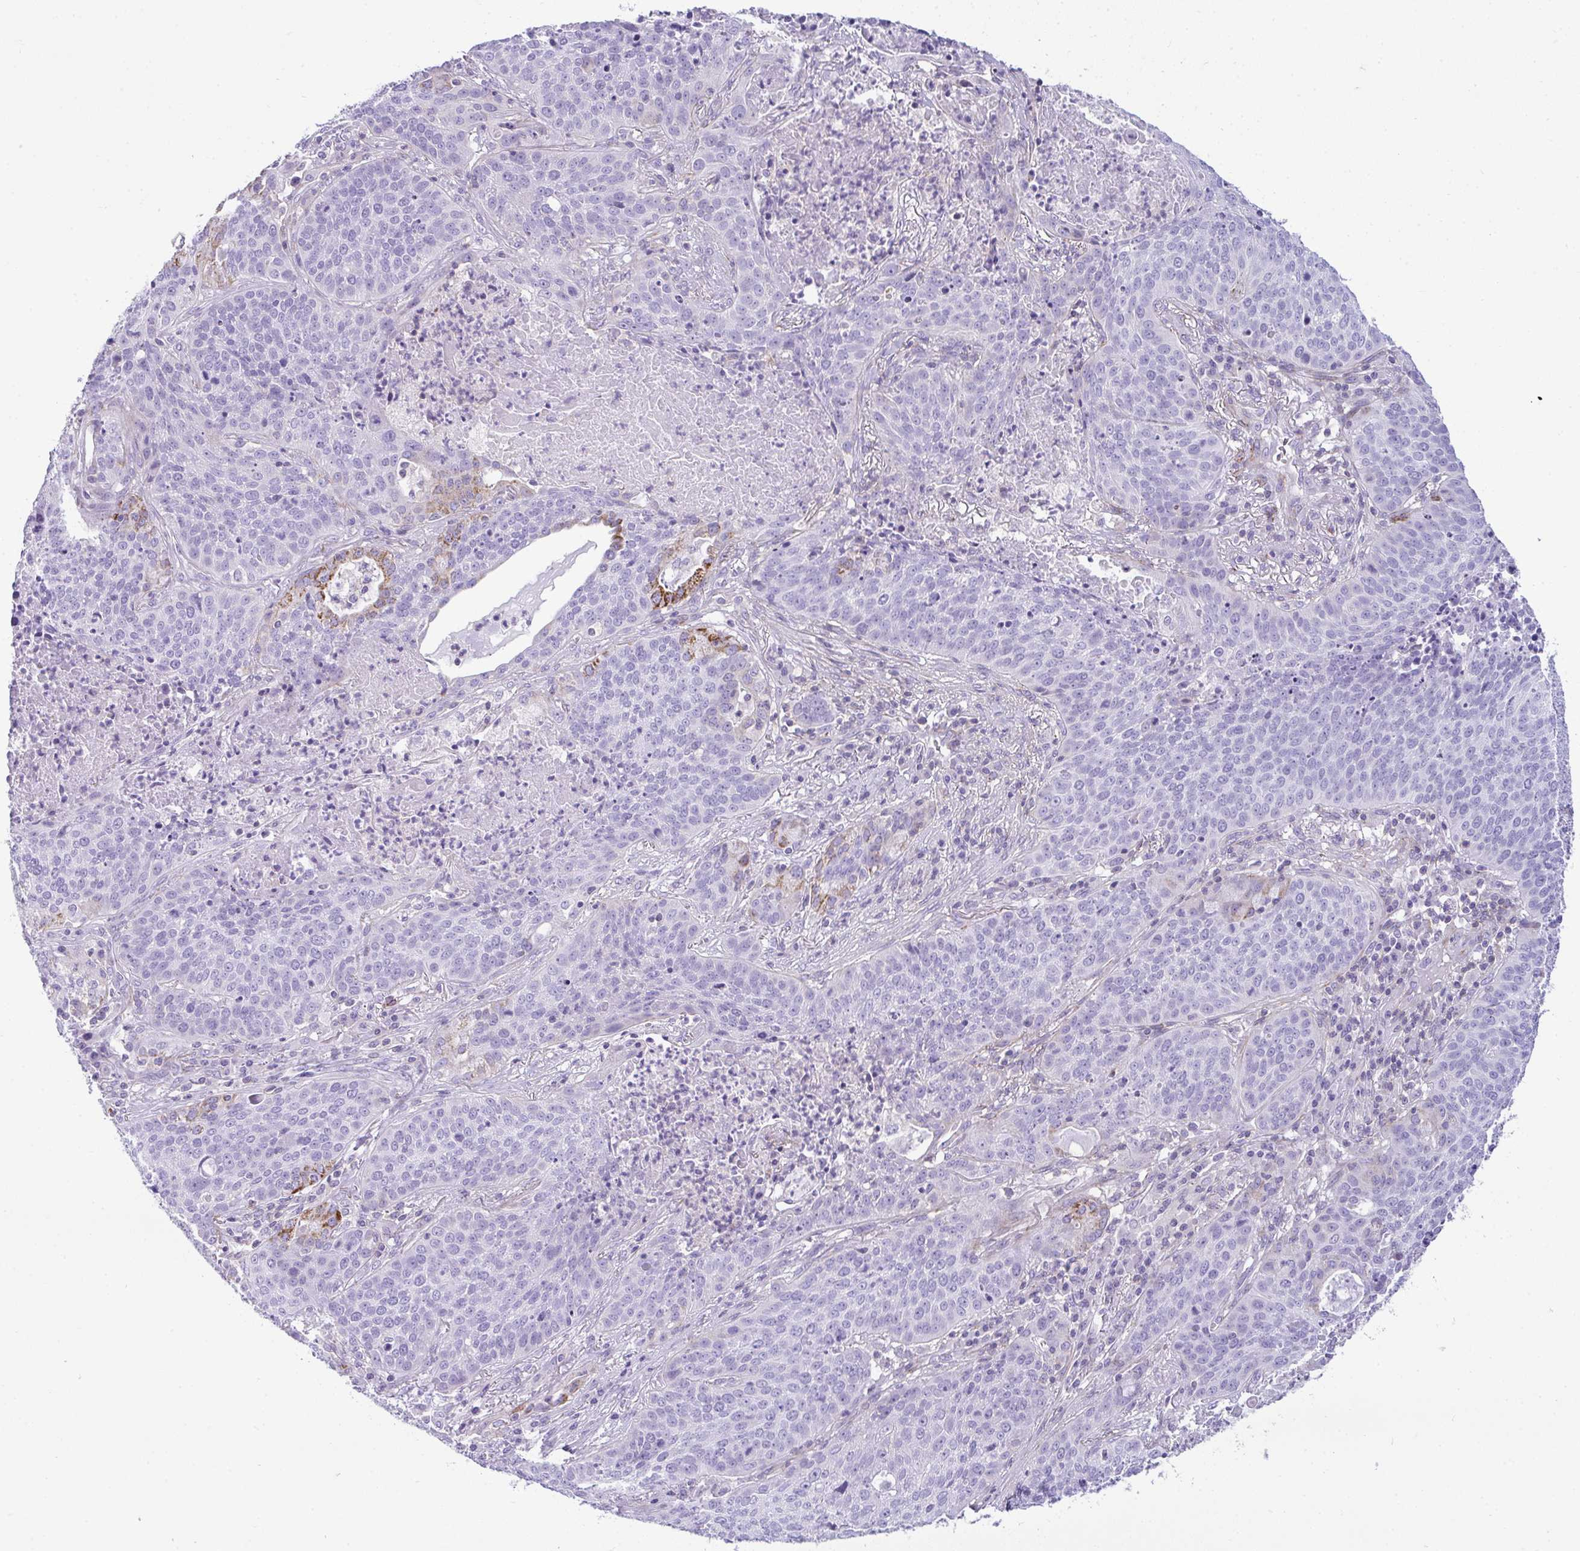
{"staining": {"intensity": "negative", "quantity": "none", "location": "none"}, "tissue": "lung cancer", "cell_type": "Tumor cells", "image_type": "cancer", "snomed": [{"axis": "morphology", "description": "Squamous cell carcinoma, NOS"}, {"axis": "topography", "description": "Lung"}], "caption": "An image of human lung cancer (squamous cell carcinoma) is negative for staining in tumor cells. (Stains: DAB (3,3'-diaminobenzidine) immunohistochemistry with hematoxylin counter stain, Microscopy: brightfield microscopy at high magnification).", "gene": "CDRT15", "patient": {"sex": "male", "age": 63}}